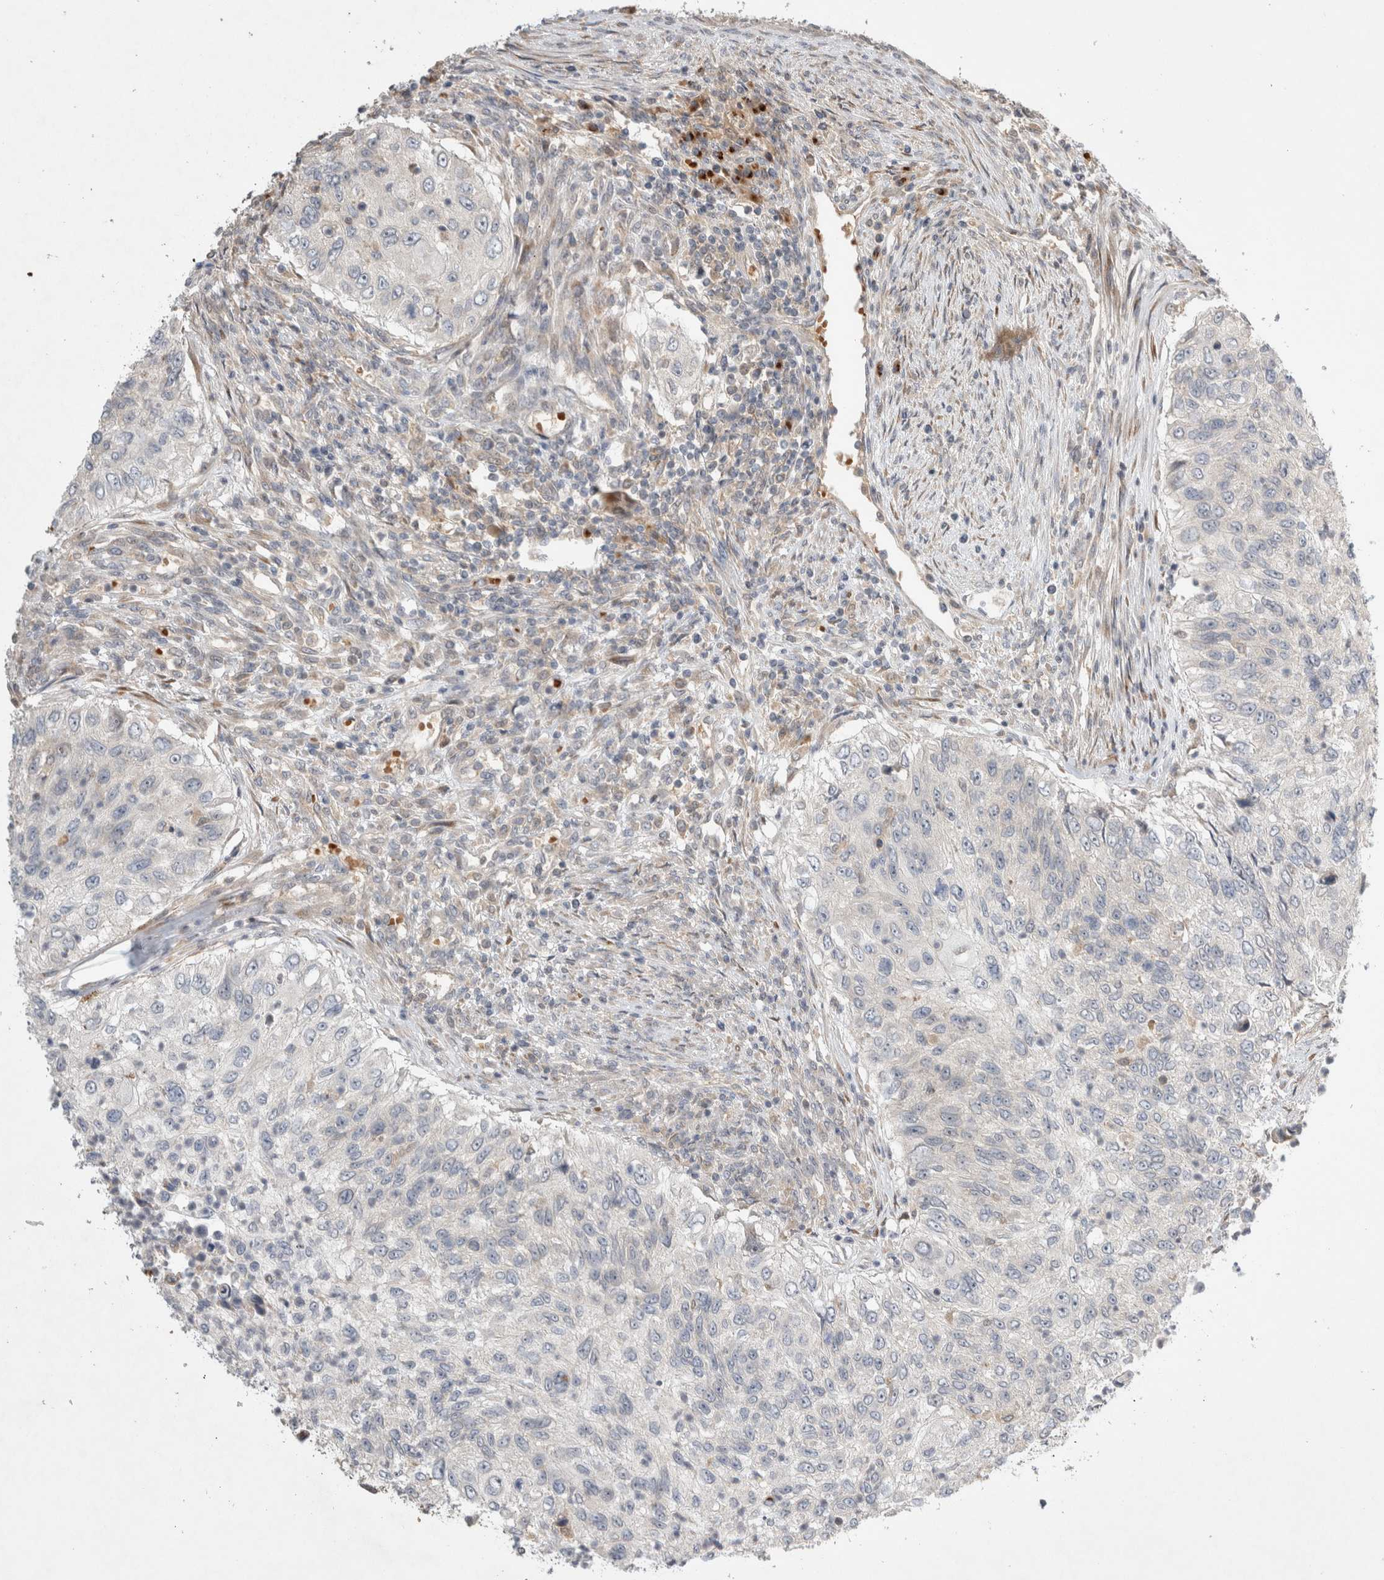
{"staining": {"intensity": "negative", "quantity": "none", "location": "none"}, "tissue": "urothelial cancer", "cell_type": "Tumor cells", "image_type": "cancer", "snomed": [{"axis": "morphology", "description": "Urothelial carcinoma, High grade"}, {"axis": "topography", "description": "Urinary bladder"}], "caption": "Urothelial cancer stained for a protein using immunohistochemistry shows no expression tumor cells.", "gene": "OTUD6B", "patient": {"sex": "female", "age": 60}}